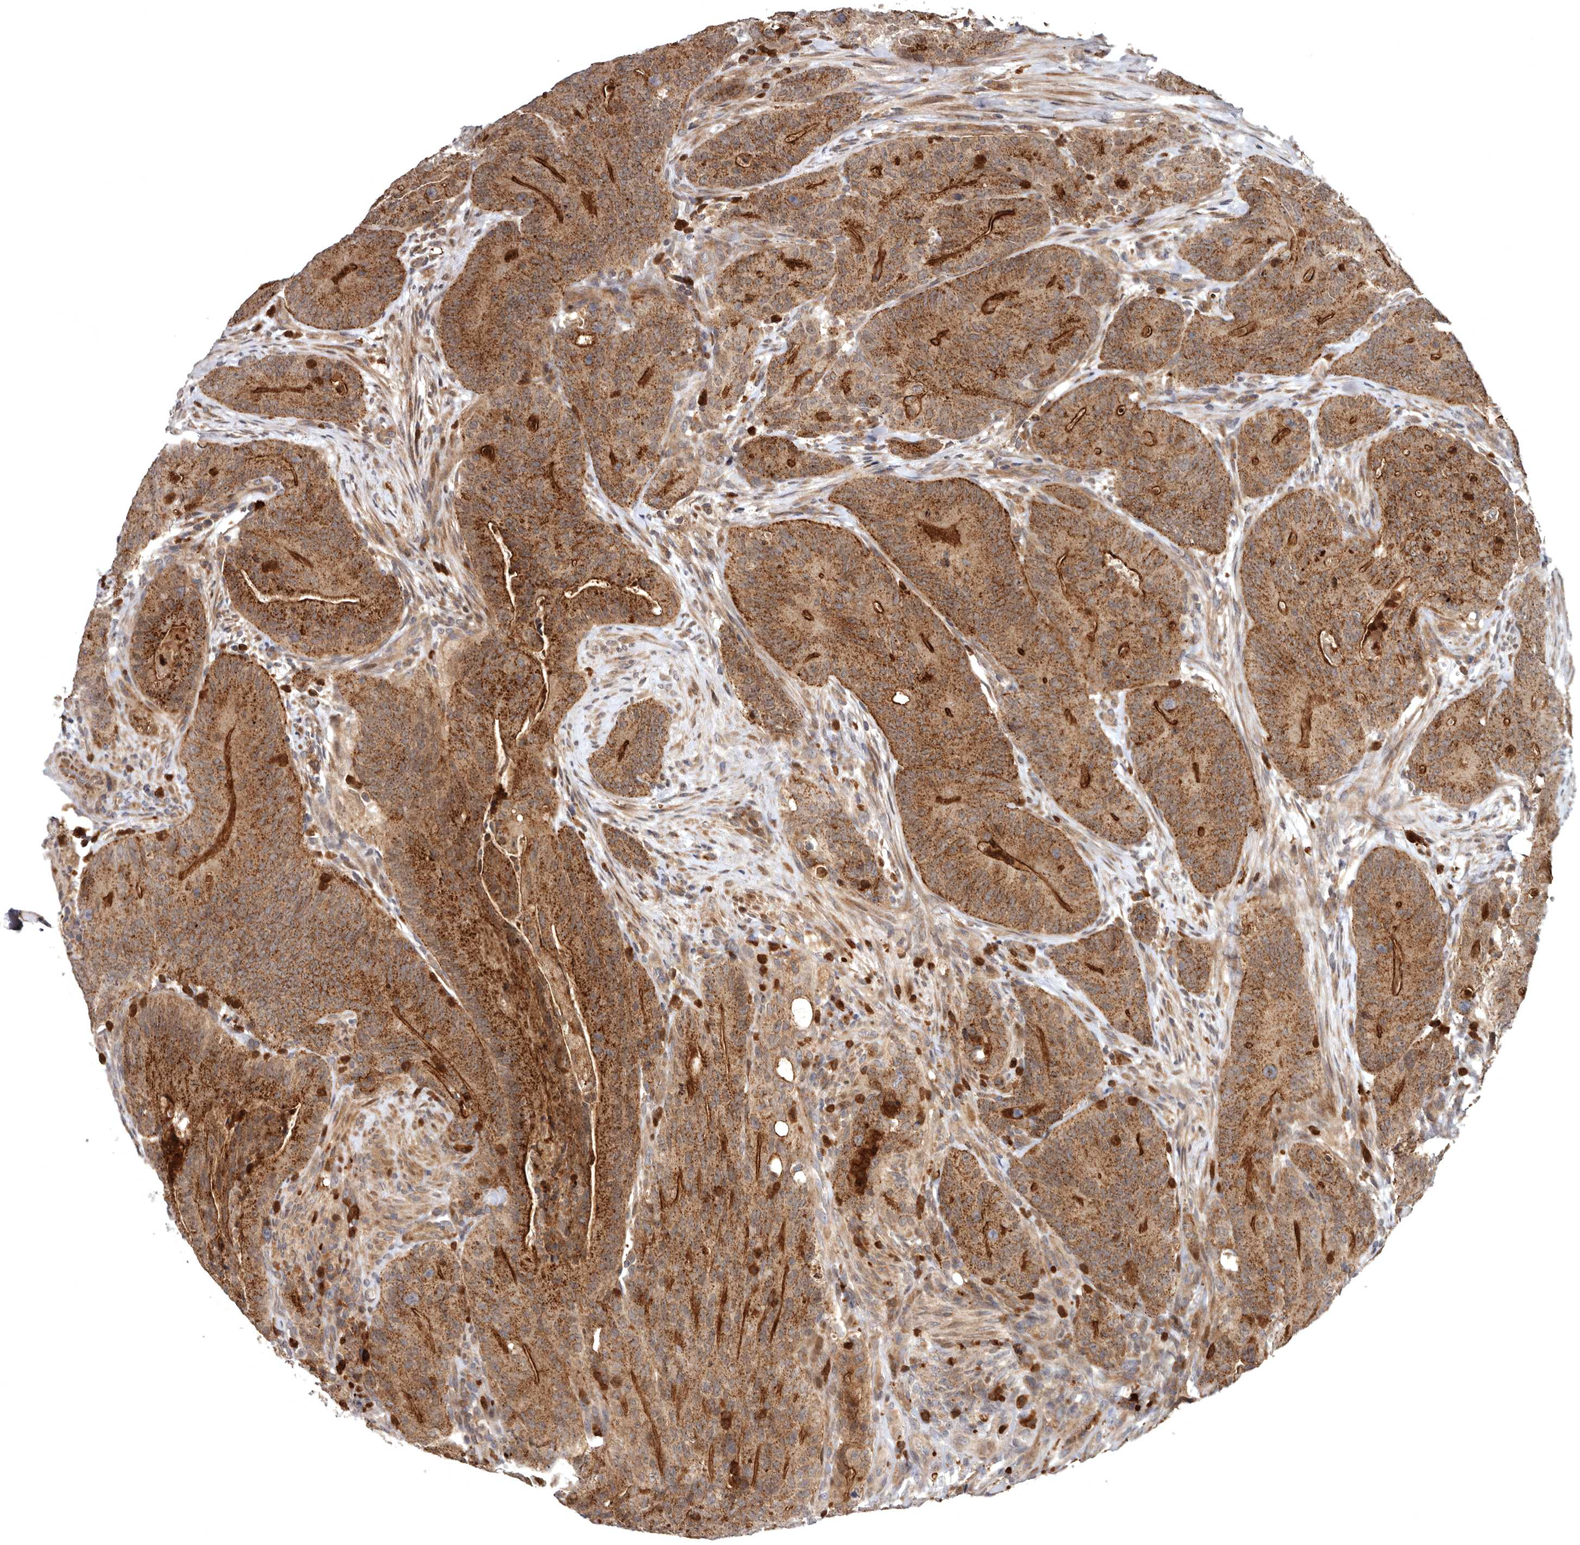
{"staining": {"intensity": "moderate", "quantity": ">75%", "location": "cytoplasmic/membranous"}, "tissue": "colorectal cancer", "cell_type": "Tumor cells", "image_type": "cancer", "snomed": [{"axis": "morphology", "description": "Normal tissue, NOS"}, {"axis": "topography", "description": "Colon"}], "caption": "Immunohistochemistry (IHC) staining of colorectal cancer, which displays medium levels of moderate cytoplasmic/membranous expression in approximately >75% of tumor cells indicating moderate cytoplasmic/membranous protein expression. The staining was performed using DAB (3,3'-diaminobenzidine) (brown) for protein detection and nuclei were counterstained in hematoxylin (blue).", "gene": "FGFR4", "patient": {"sex": "female", "age": 82}}